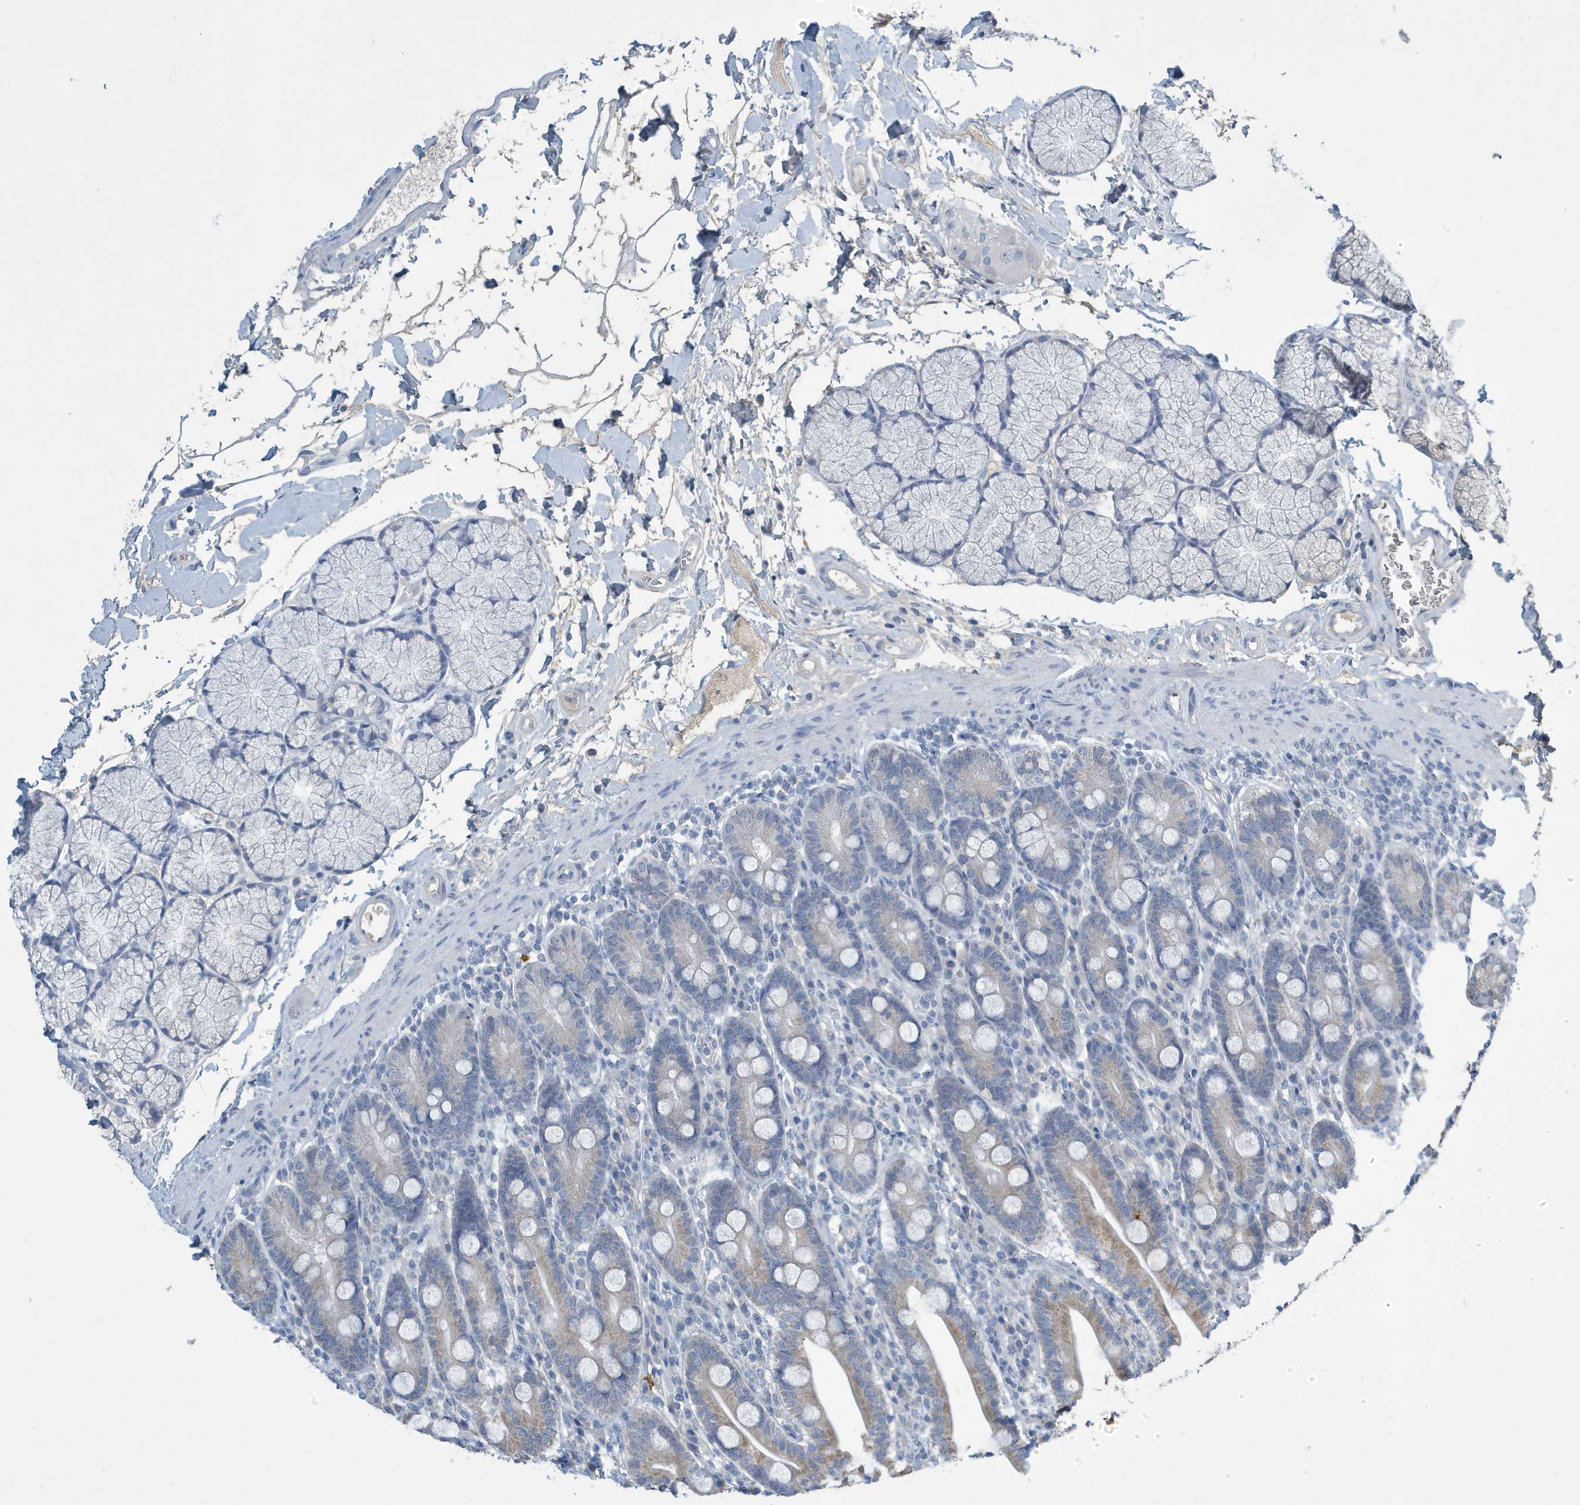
{"staining": {"intensity": "moderate", "quantity": "25%-75%", "location": "cytoplasmic/membranous"}, "tissue": "duodenum", "cell_type": "Glandular cells", "image_type": "normal", "snomed": [{"axis": "morphology", "description": "Normal tissue, NOS"}, {"axis": "topography", "description": "Duodenum"}], "caption": "Moderate cytoplasmic/membranous staining is seen in approximately 25%-75% of glandular cells in normal duodenum.", "gene": "UGT2B4", "patient": {"sex": "male", "age": 35}}